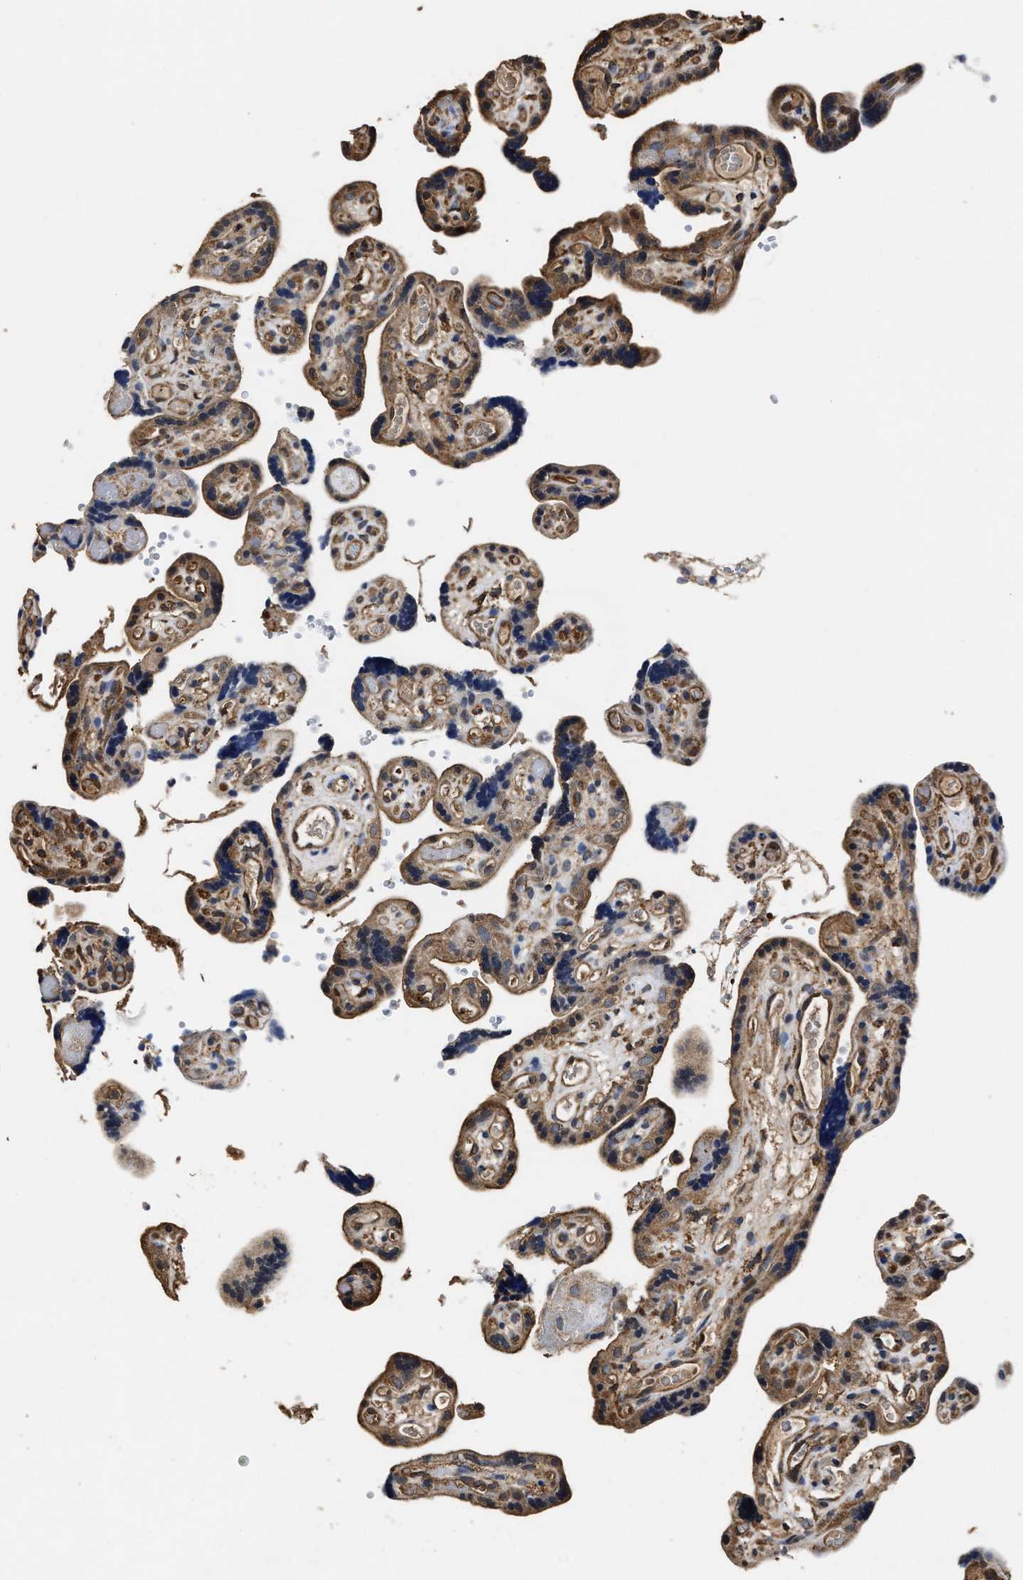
{"staining": {"intensity": "moderate", "quantity": "25%-75%", "location": "cytoplasmic/membranous"}, "tissue": "placenta", "cell_type": "Trophoblastic cells", "image_type": "normal", "snomed": [{"axis": "morphology", "description": "Normal tissue, NOS"}, {"axis": "topography", "description": "Placenta"}], "caption": "The photomicrograph reveals immunohistochemical staining of benign placenta. There is moderate cytoplasmic/membranous staining is identified in about 25%-75% of trophoblastic cells.", "gene": "YWHAE", "patient": {"sex": "female", "age": 30}}